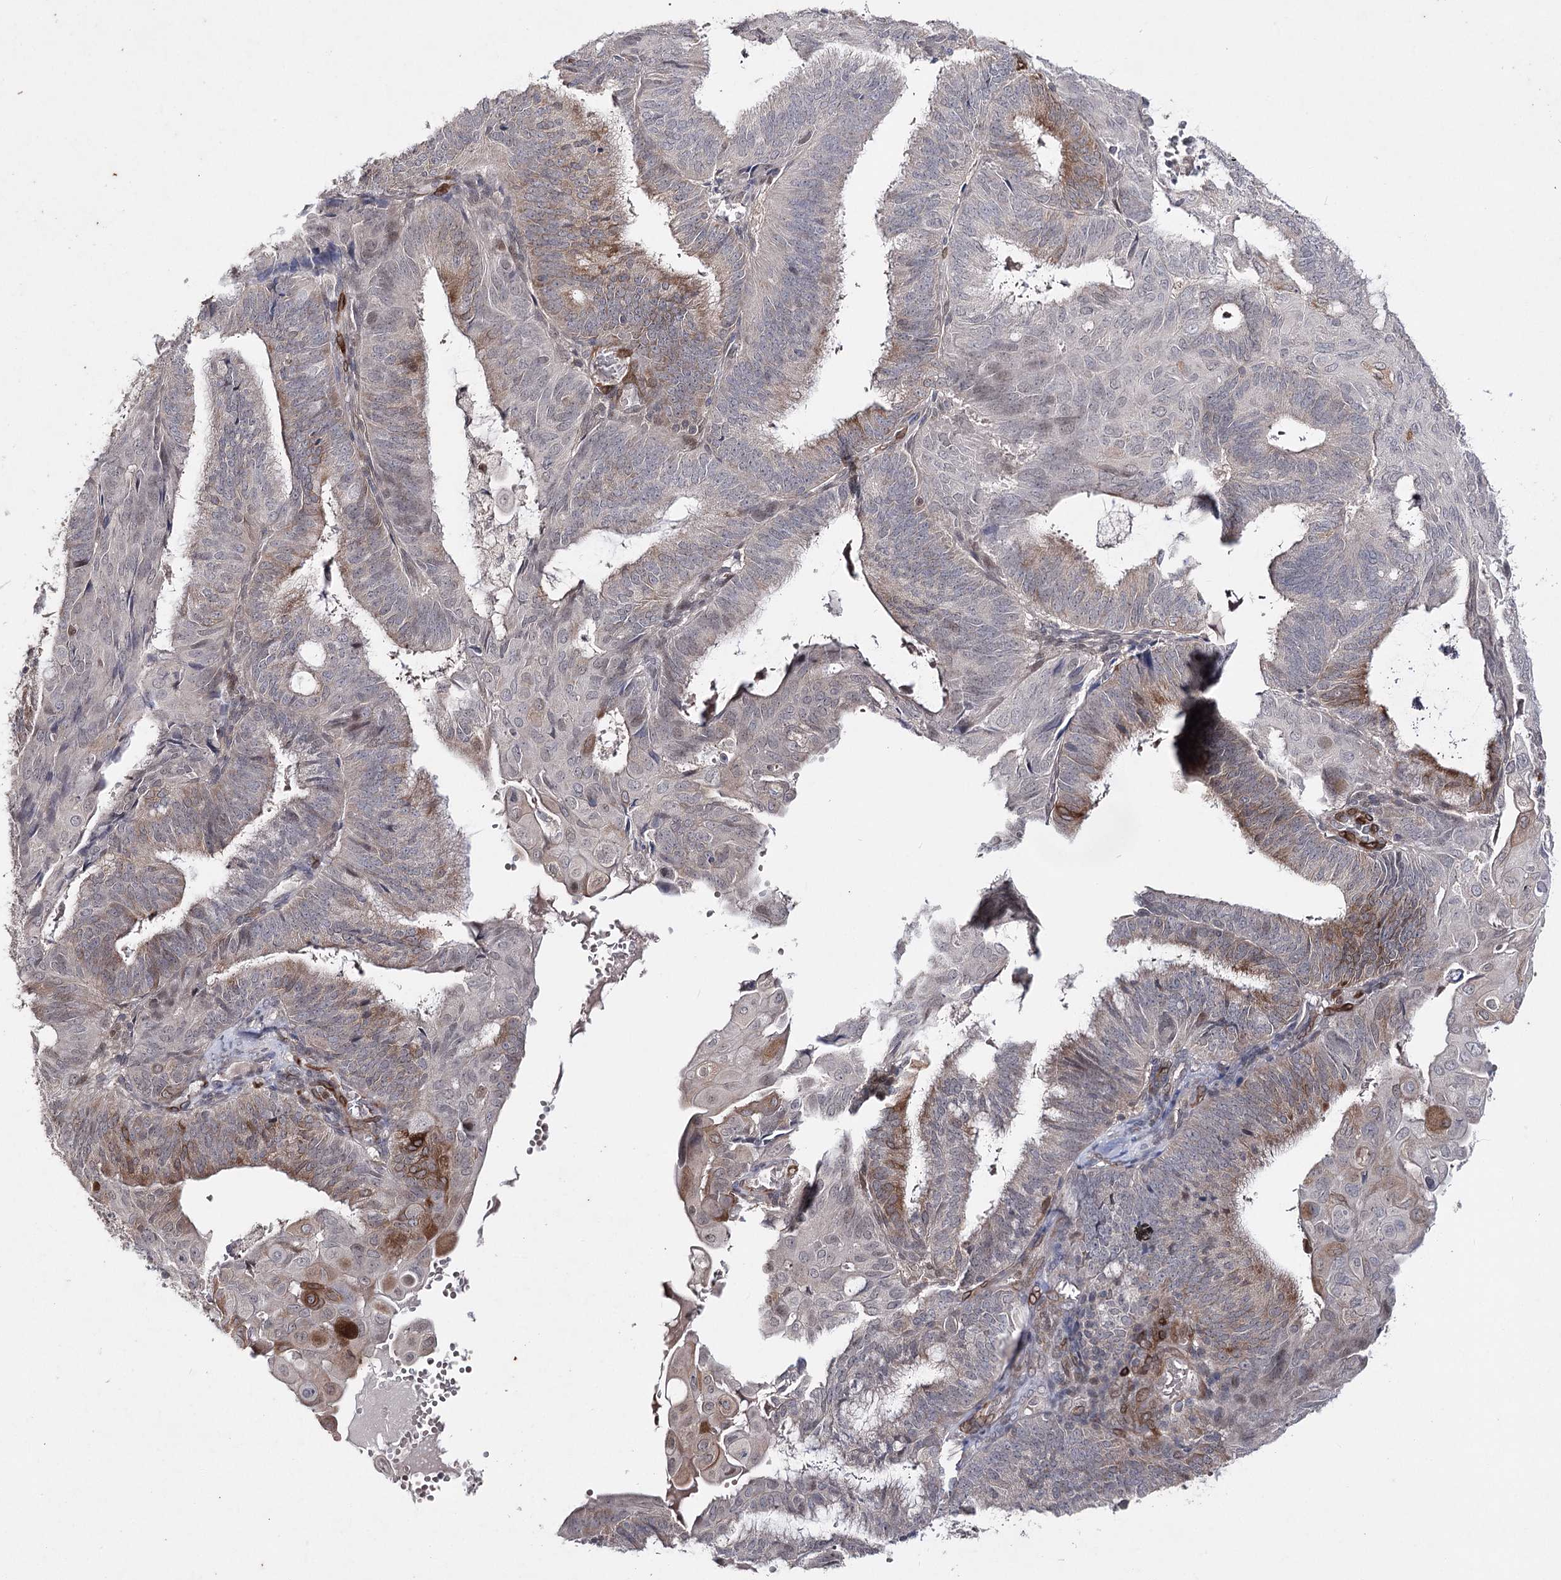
{"staining": {"intensity": "moderate", "quantity": "<25%", "location": "cytoplasmic/membranous"}, "tissue": "endometrial cancer", "cell_type": "Tumor cells", "image_type": "cancer", "snomed": [{"axis": "morphology", "description": "Adenocarcinoma, NOS"}, {"axis": "topography", "description": "Endometrium"}], "caption": "Immunohistochemical staining of endometrial cancer (adenocarcinoma) demonstrates low levels of moderate cytoplasmic/membranous staining in approximately <25% of tumor cells.", "gene": "HSD11B2", "patient": {"sex": "female", "age": 49}}